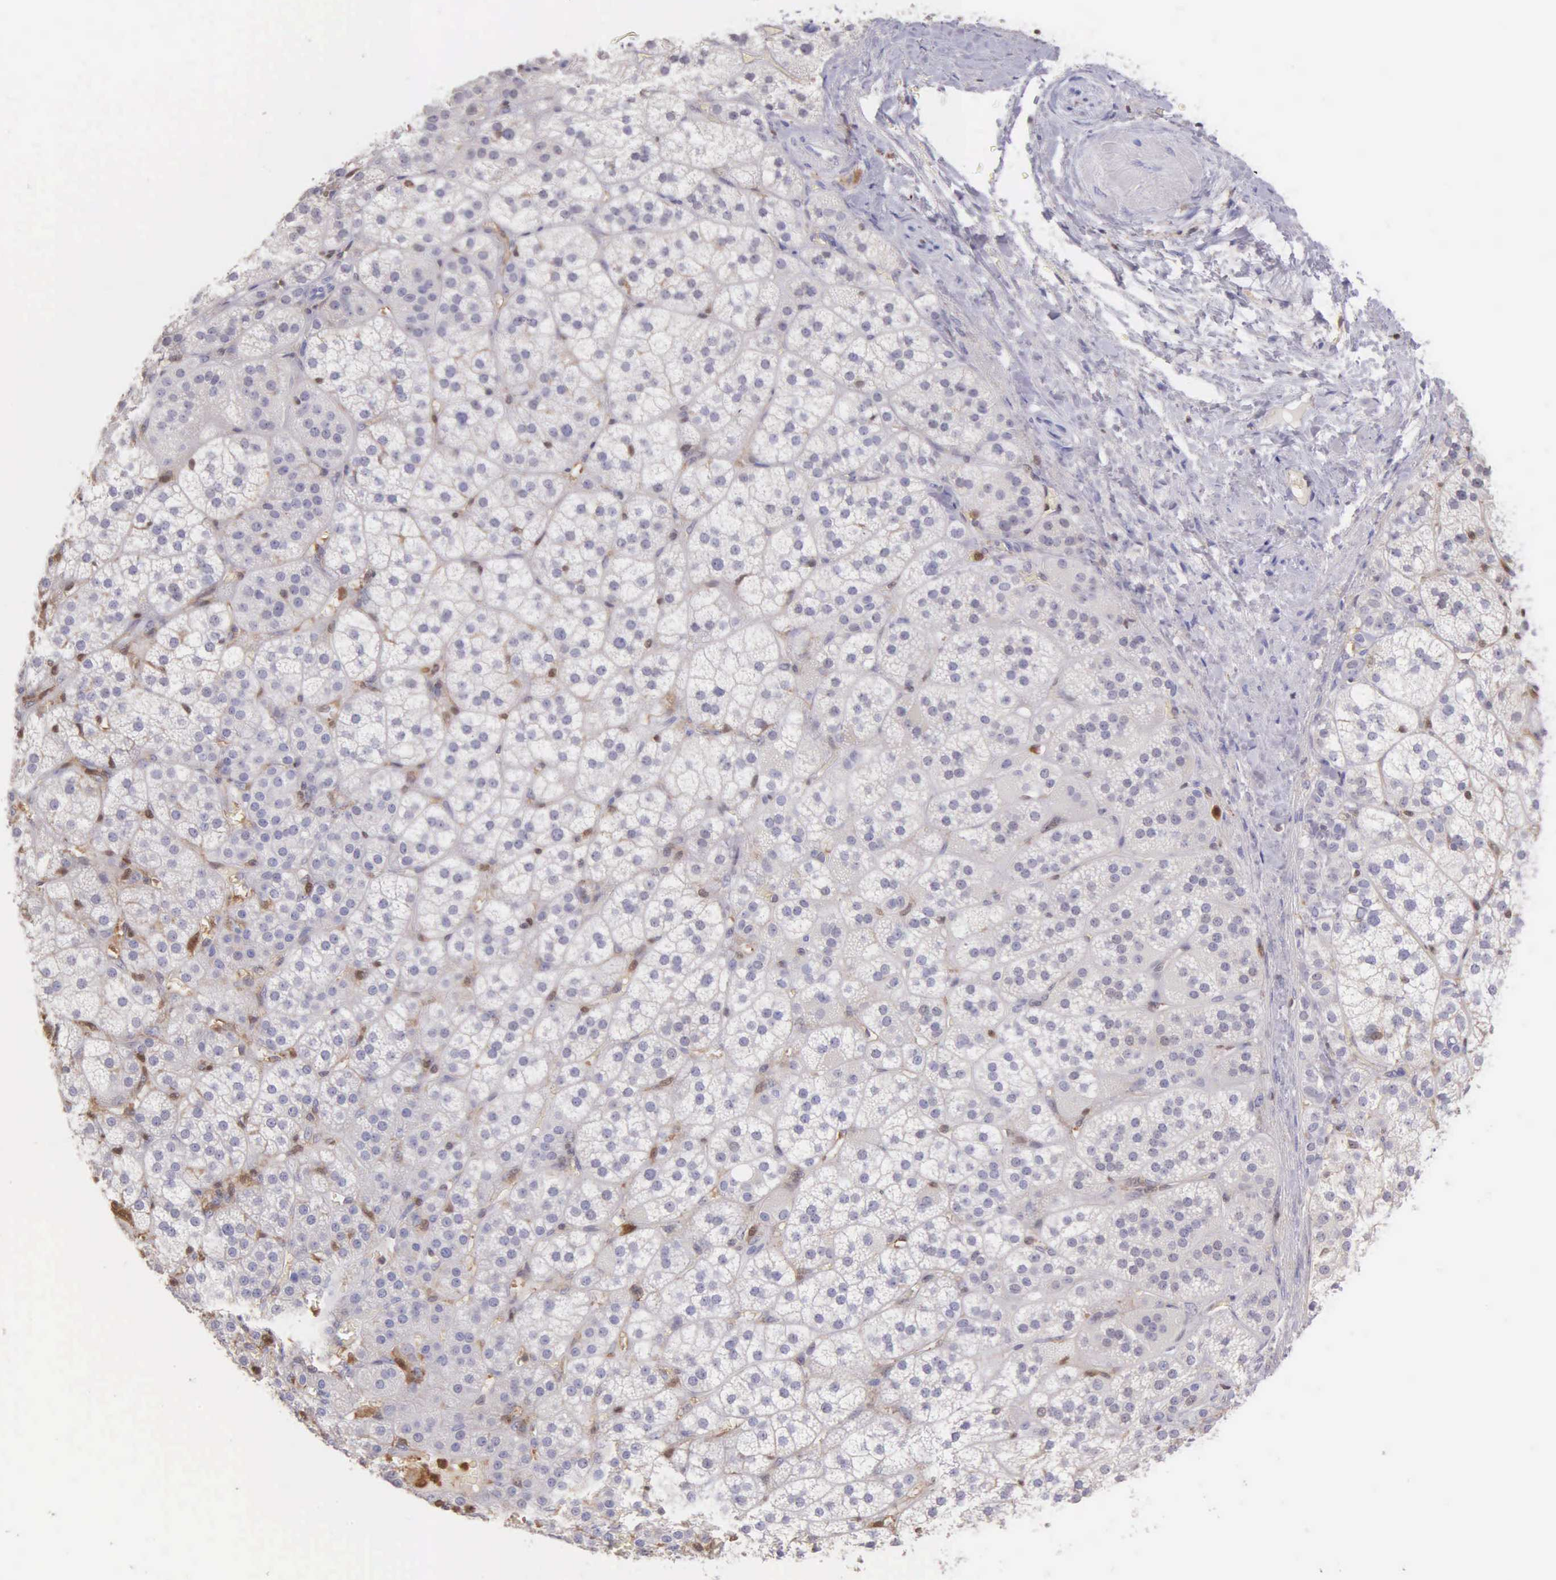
{"staining": {"intensity": "negative", "quantity": "none", "location": "none"}, "tissue": "adrenal gland", "cell_type": "Glandular cells", "image_type": "normal", "snomed": [{"axis": "morphology", "description": "Normal tissue, NOS"}, {"axis": "topography", "description": "Adrenal gland"}], "caption": "Glandular cells are negative for protein expression in normal human adrenal gland. The staining was performed using DAB to visualize the protein expression in brown, while the nuclei were stained in blue with hematoxylin (Magnification: 20x).", "gene": "BID", "patient": {"sex": "female", "age": 60}}